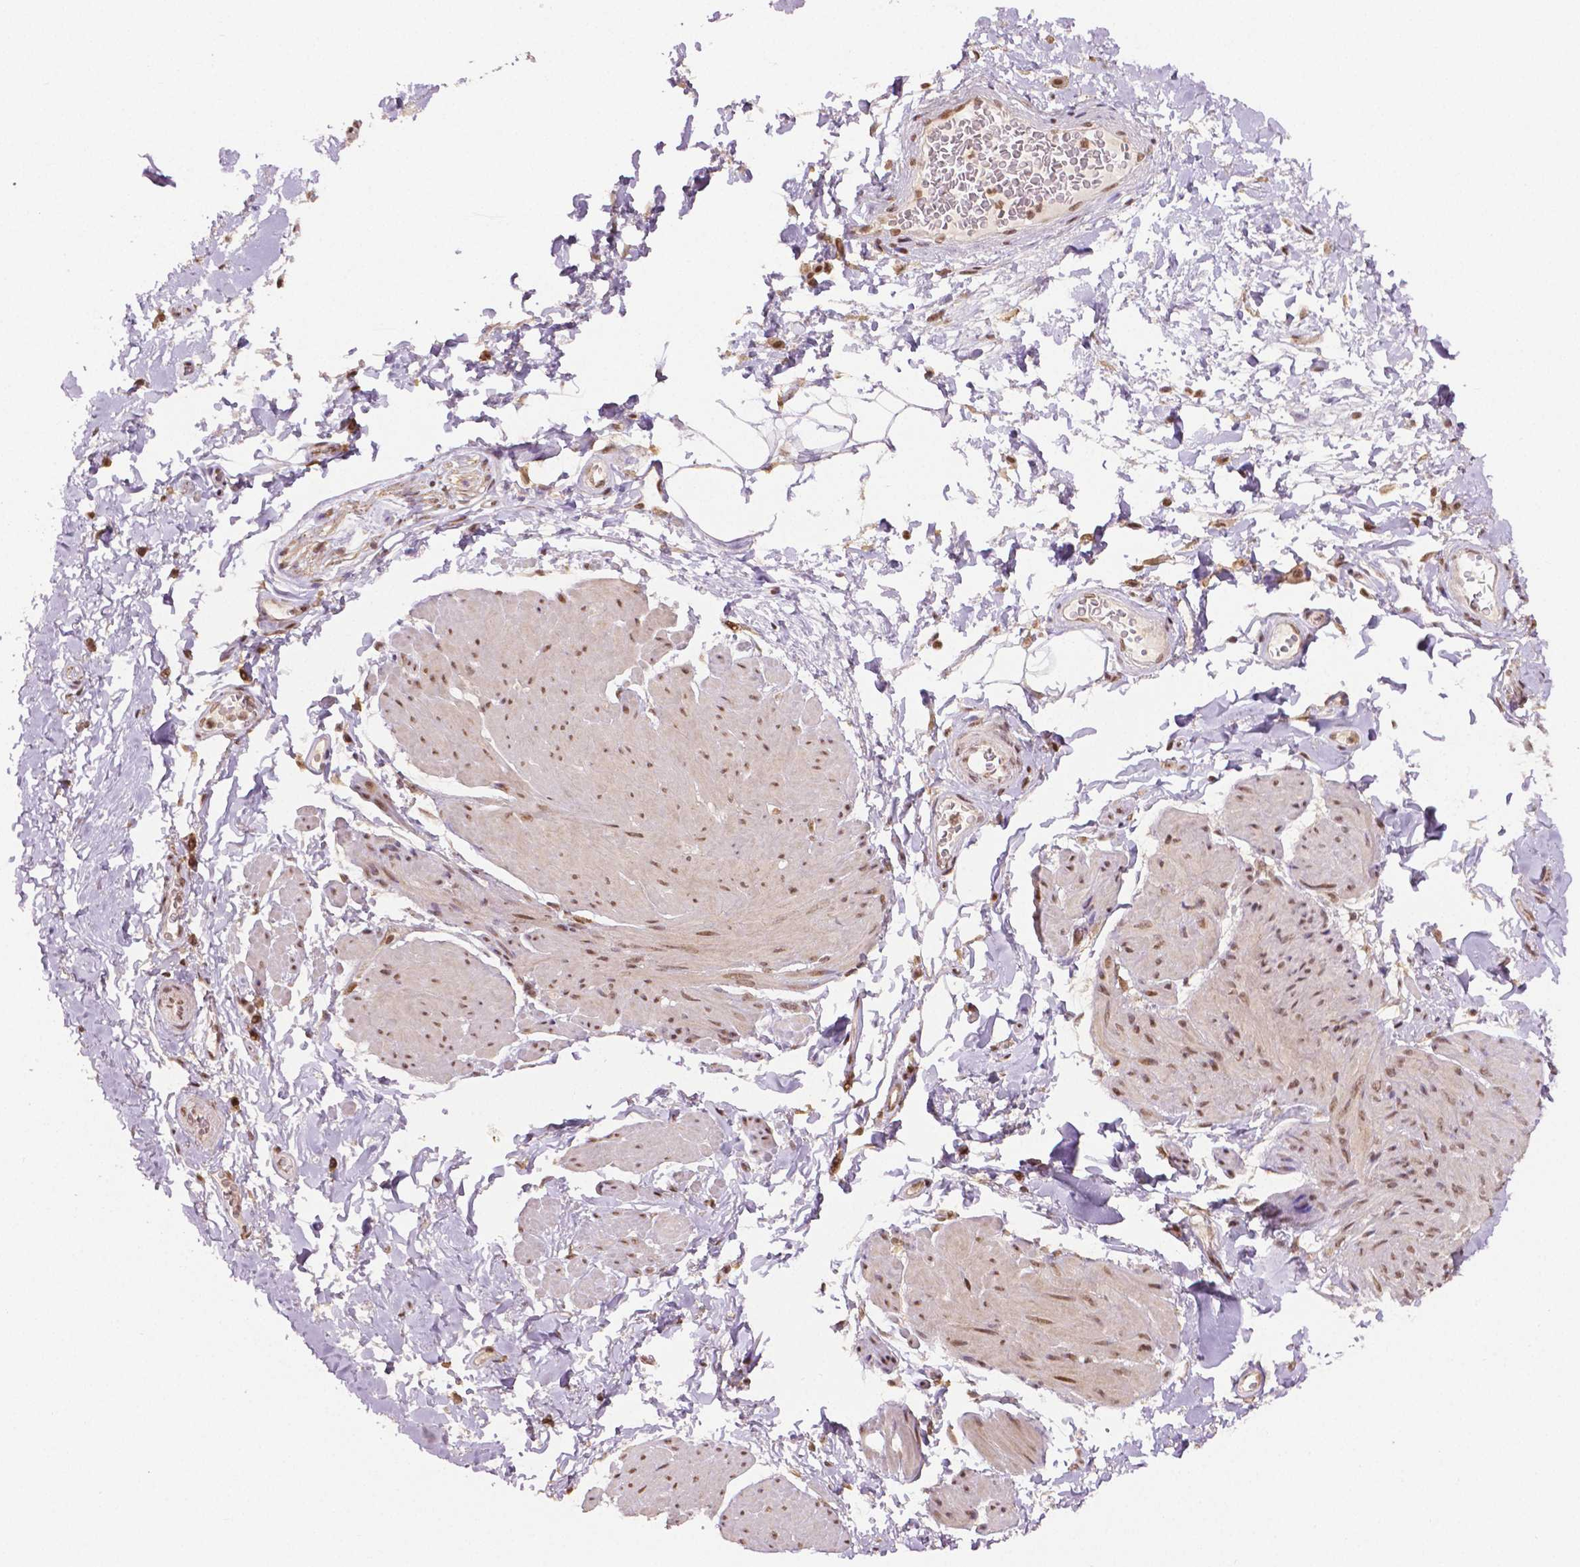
{"staining": {"intensity": "weak", "quantity": "25%-75%", "location": "nuclear"}, "tissue": "adipose tissue", "cell_type": "Adipocytes", "image_type": "normal", "snomed": [{"axis": "morphology", "description": "Normal tissue, NOS"}, {"axis": "topography", "description": "Urinary bladder"}, {"axis": "topography", "description": "Peripheral nerve tissue"}], "caption": "A low amount of weak nuclear staining is seen in about 25%-75% of adipocytes in normal adipose tissue.", "gene": "DEK", "patient": {"sex": "female", "age": 60}}